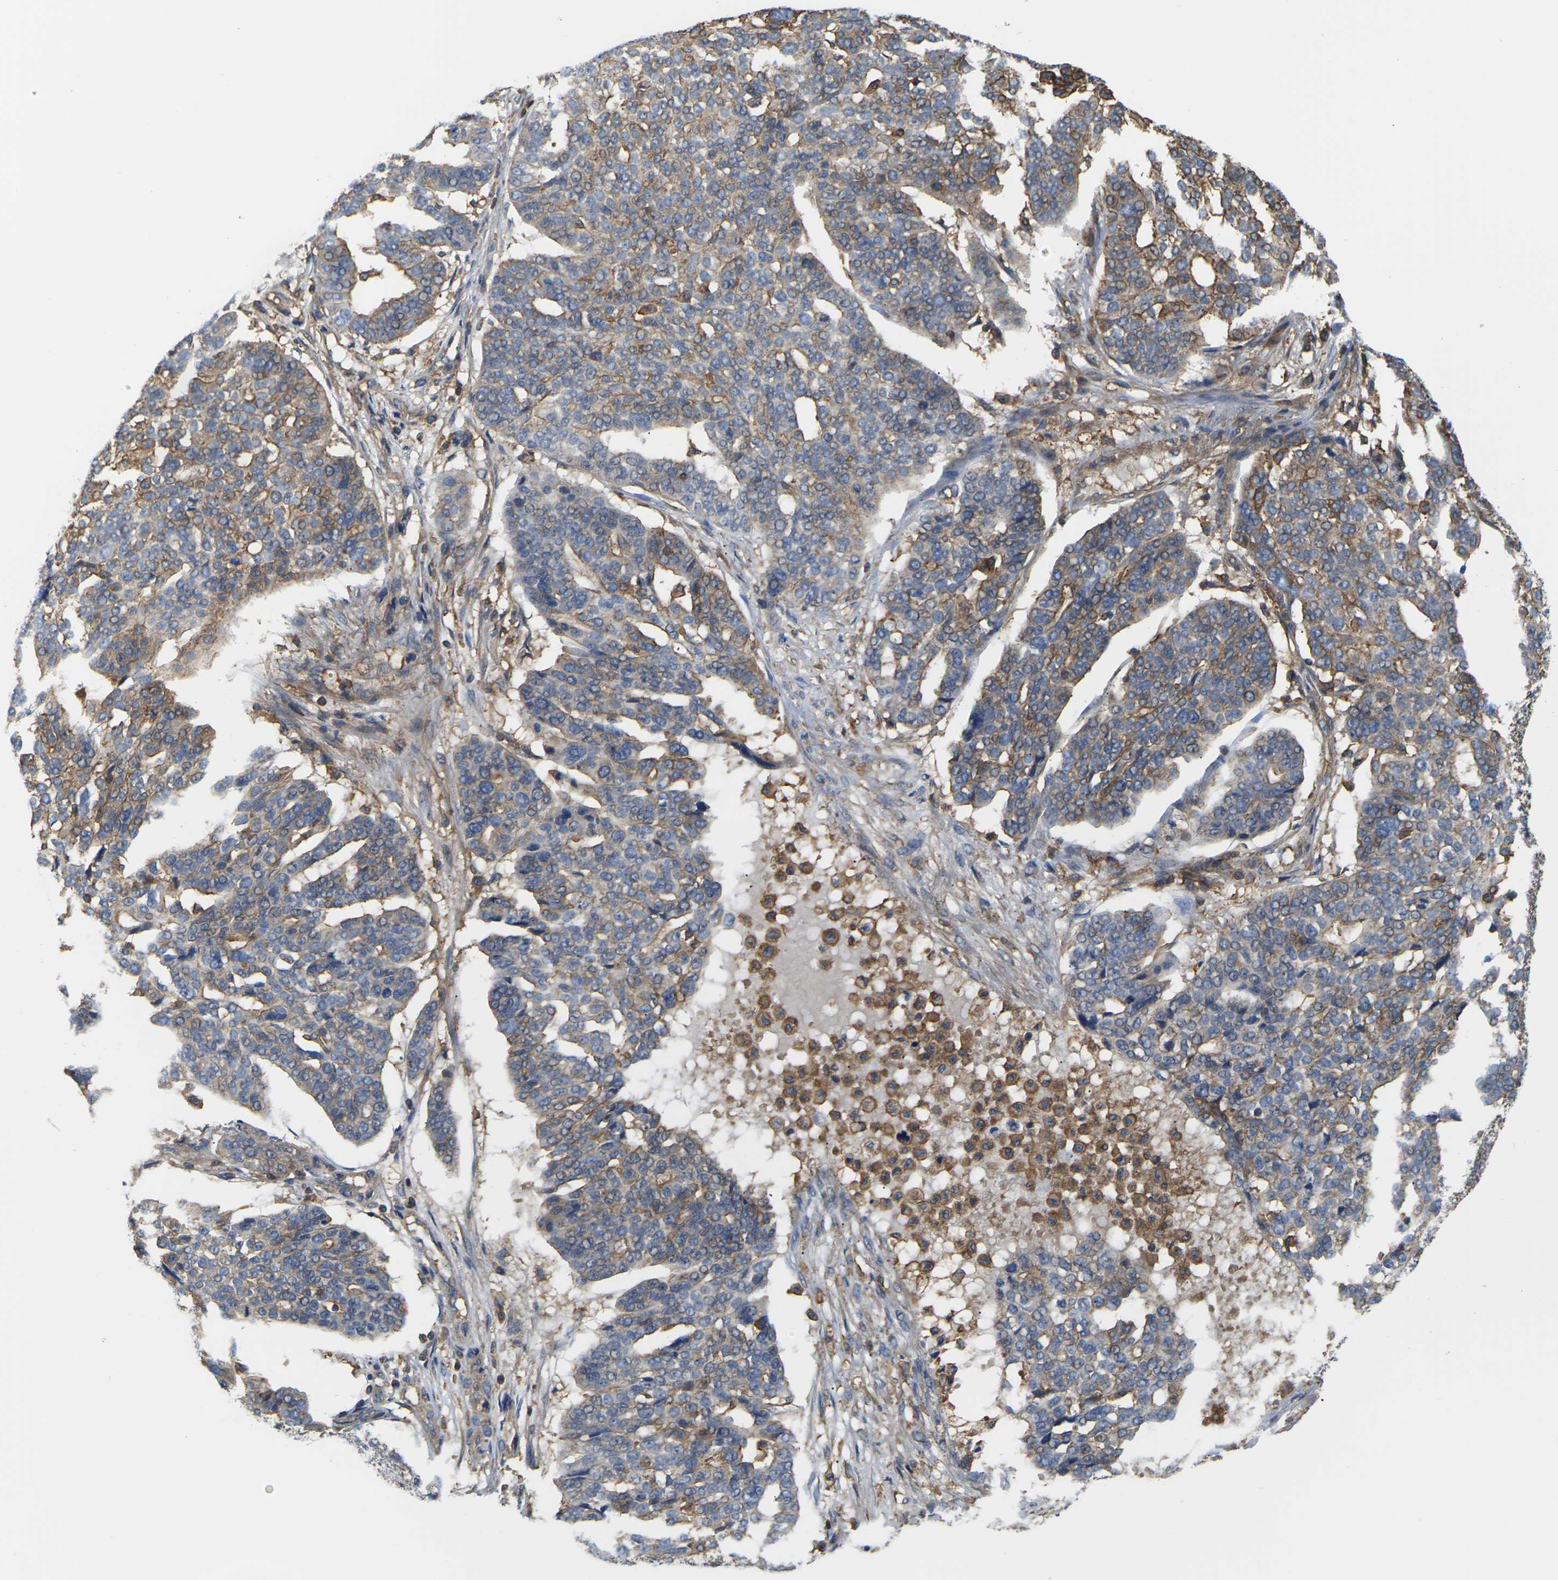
{"staining": {"intensity": "moderate", "quantity": "25%-75%", "location": "cytoplasmic/membranous"}, "tissue": "ovarian cancer", "cell_type": "Tumor cells", "image_type": "cancer", "snomed": [{"axis": "morphology", "description": "Cystadenocarcinoma, serous, NOS"}, {"axis": "topography", "description": "Ovary"}], "caption": "Tumor cells show medium levels of moderate cytoplasmic/membranous positivity in about 25%-75% of cells in human ovarian cancer.", "gene": "IQGAP1", "patient": {"sex": "female", "age": 59}}